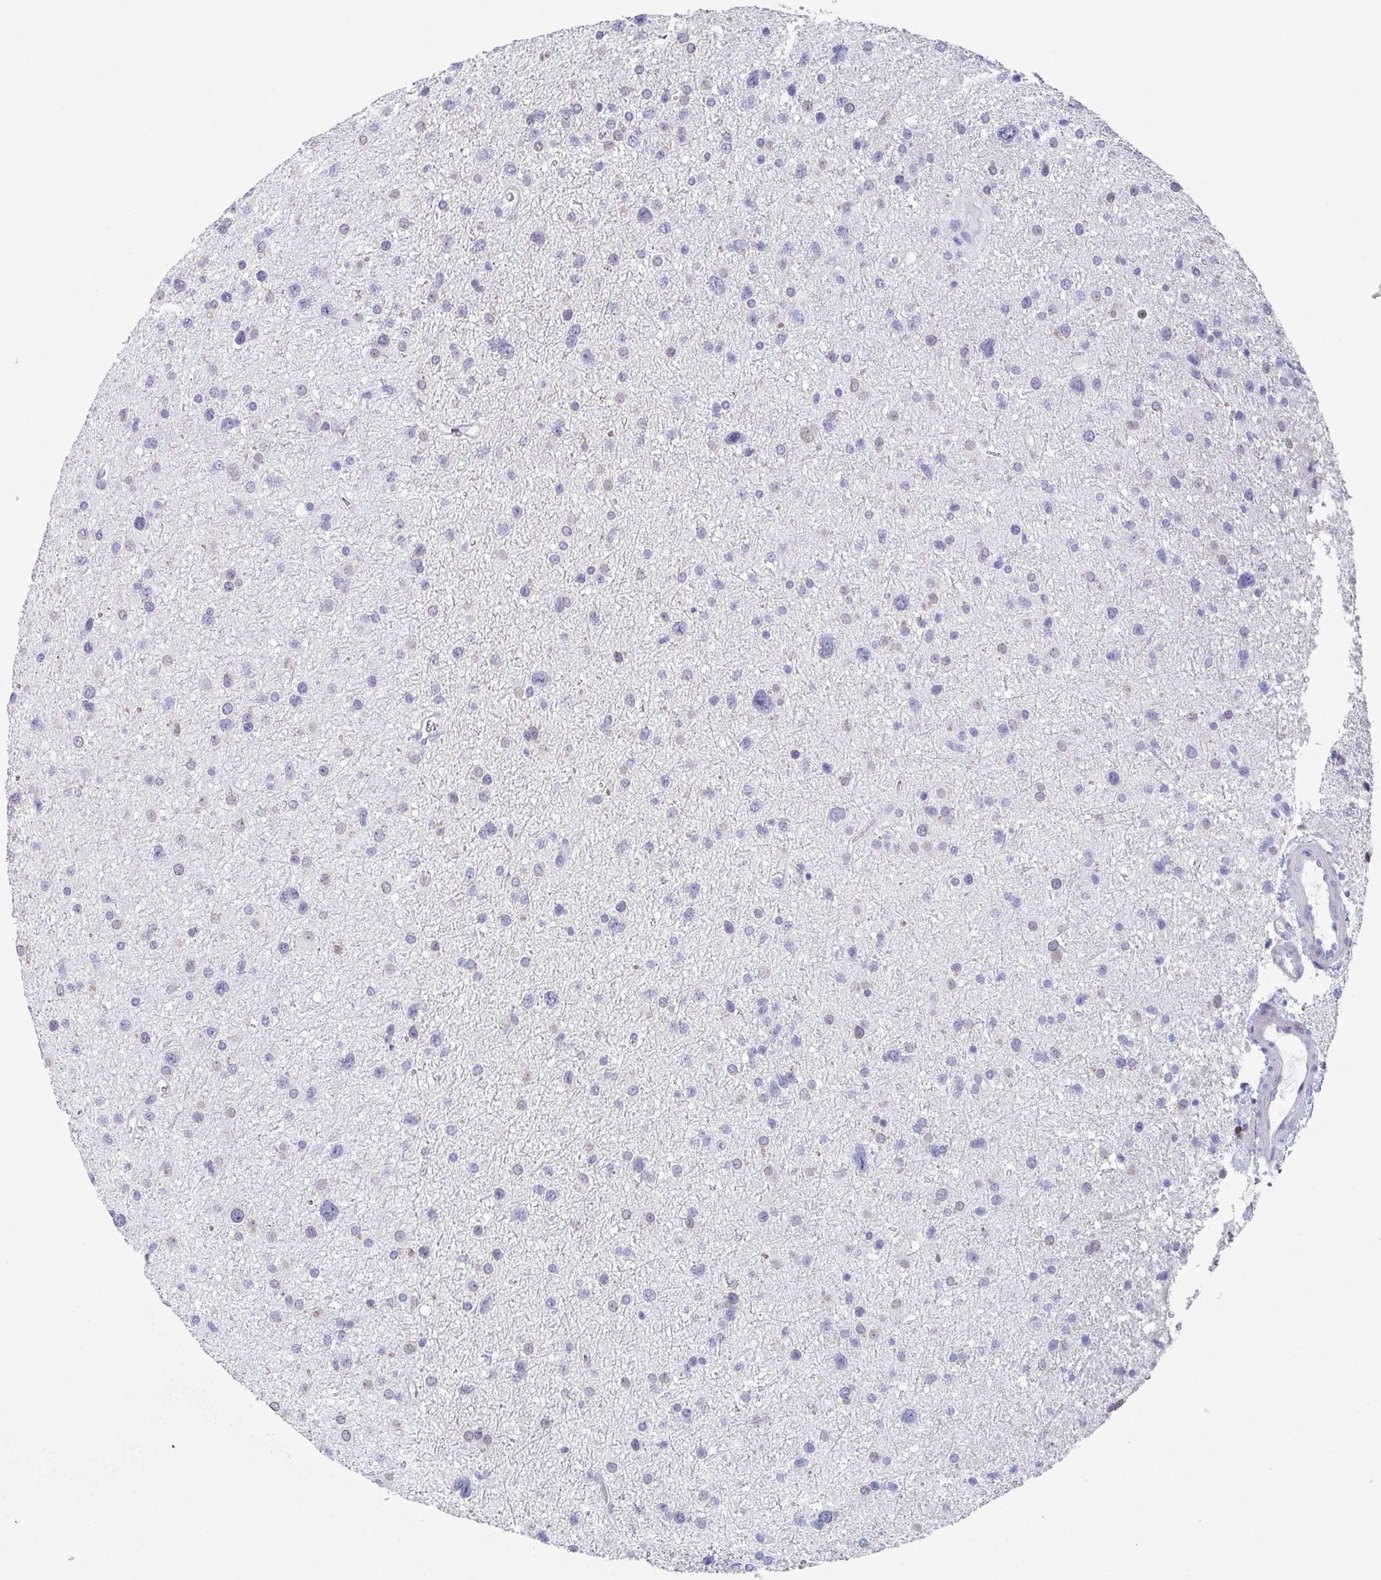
{"staining": {"intensity": "weak", "quantity": "<25%", "location": "nuclear"}, "tissue": "glioma", "cell_type": "Tumor cells", "image_type": "cancer", "snomed": [{"axis": "morphology", "description": "Glioma, malignant, Low grade"}, {"axis": "topography", "description": "Brain"}], "caption": "An immunohistochemistry photomicrograph of malignant glioma (low-grade) is shown. There is no staining in tumor cells of malignant glioma (low-grade). (Brightfield microscopy of DAB (3,3'-diaminobenzidine) IHC at high magnification).", "gene": "DYDC2", "patient": {"sex": "female", "age": 55}}